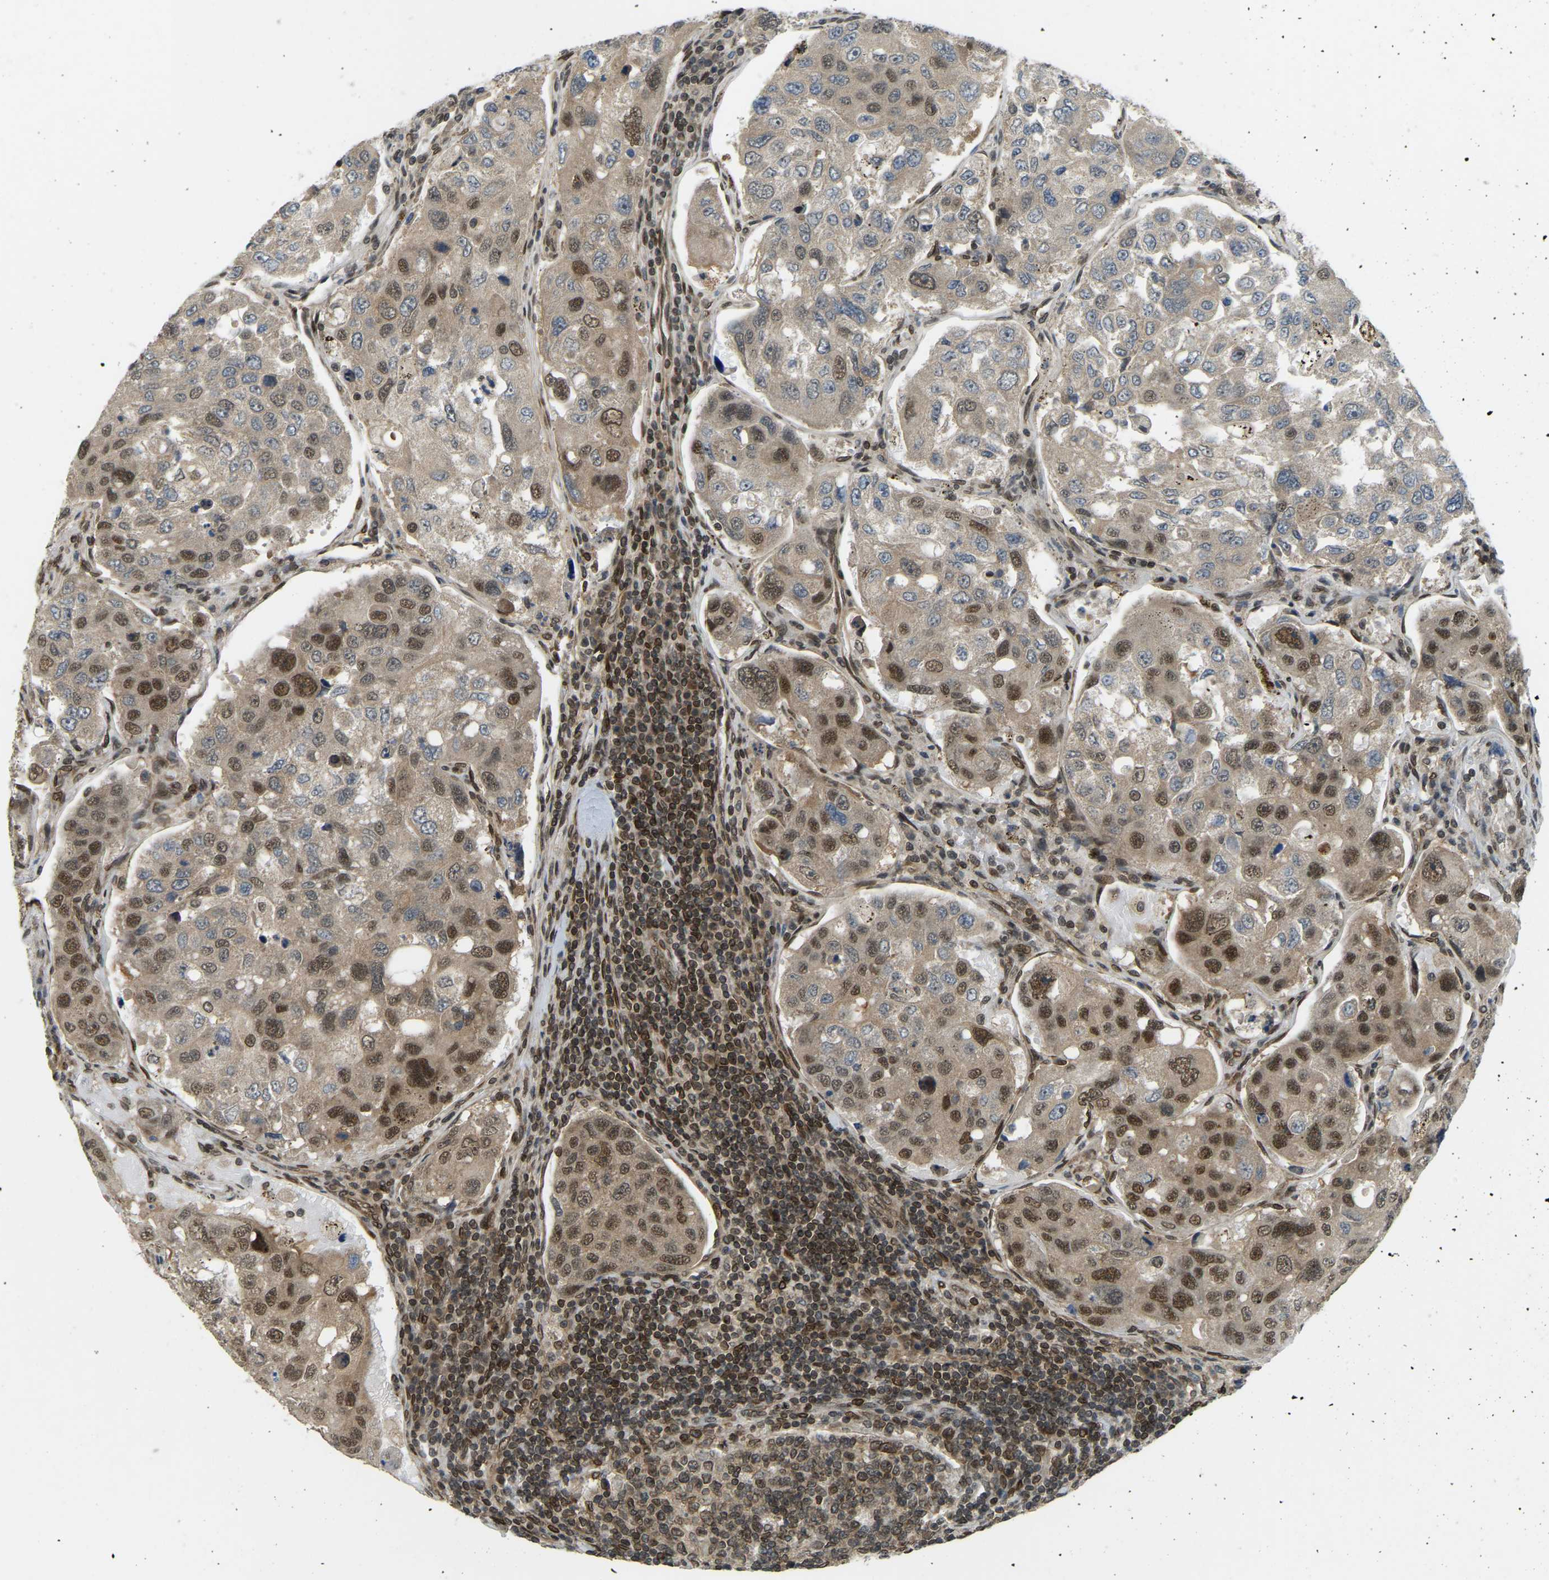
{"staining": {"intensity": "moderate", "quantity": "25%-75%", "location": "nuclear"}, "tissue": "urothelial cancer", "cell_type": "Tumor cells", "image_type": "cancer", "snomed": [{"axis": "morphology", "description": "Urothelial carcinoma, High grade"}, {"axis": "topography", "description": "Lymph node"}, {"axis": "topography", "description": "Urinary bladder"}], "caption": "The image exhibits immunohistochemical staining of urothelial carcinoma (high-grade). There is moderate nuclear expression is appreciated in approximately 25%-75% of tumor cells.", "gene": "SYNE1", "patient": {"sex": "male", "age": 51}}